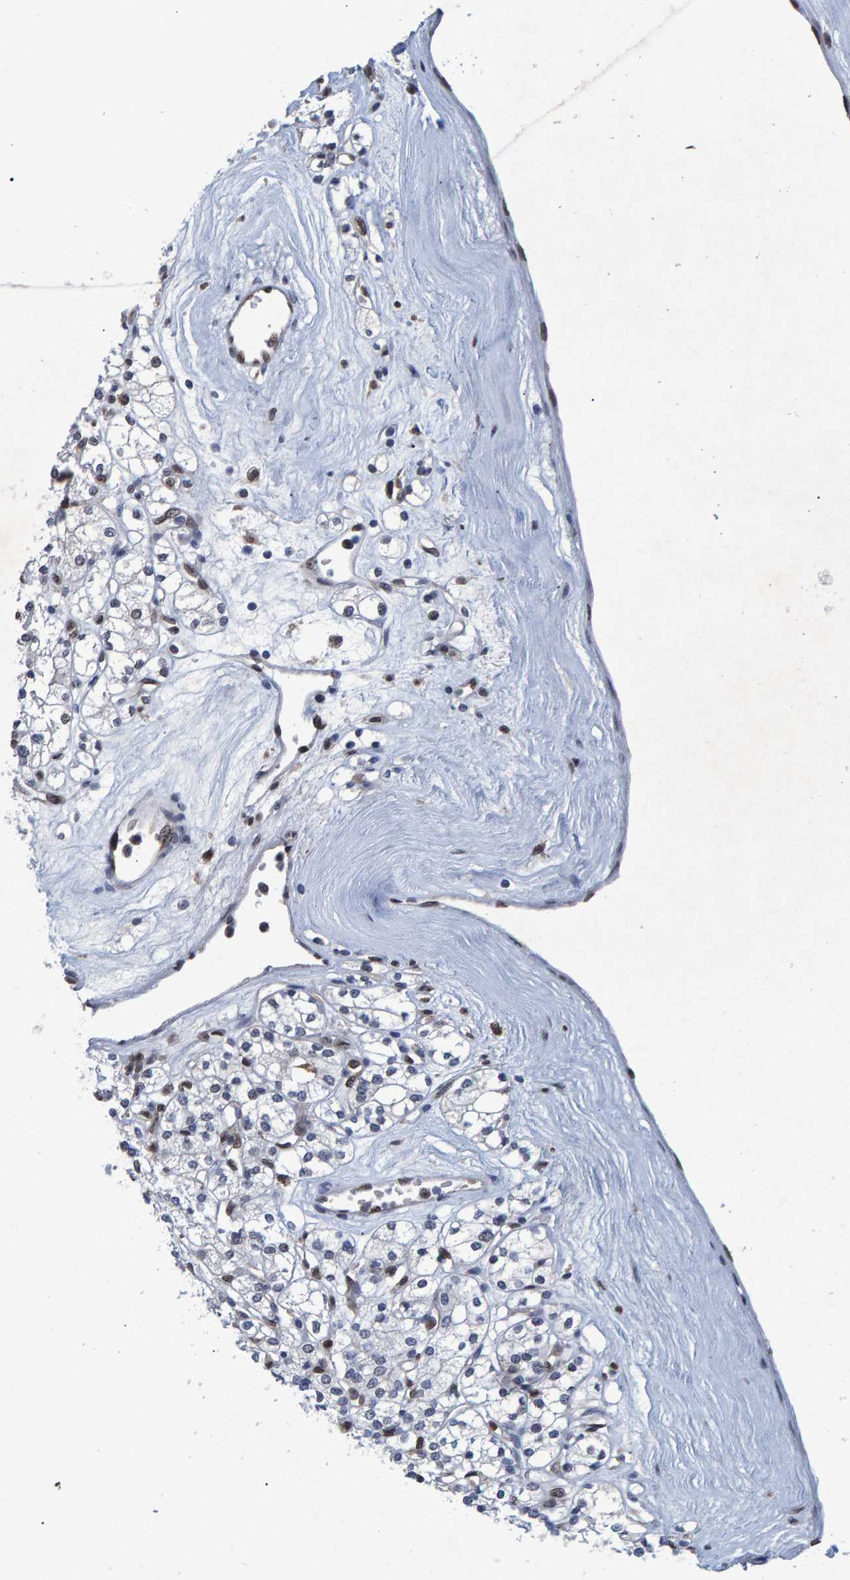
{"staining": {"intensity": "negative", "quantity": "none", "location": "none"}, "tissue": "renal cancer", "cell_type": "Tumor cells", "image_type": "cancer", "snomed": [{"axis": "morphology", "description": "Adenocarcinoma, NOS"}, {"axis": "topography", "description": "Kidney"}], "caption": "Immunohistochemistry of human renal adenocarcinoma exhibits no expression in tumor cells. Brightfield microscopy of immunohistochemistry stained with DAB (3,3'-diaminobenzidine) (brown) and hematoxylin (blue), captured at high magnification.", "gene": "QKI", "patient": {"sex": "male", "age": 77}}